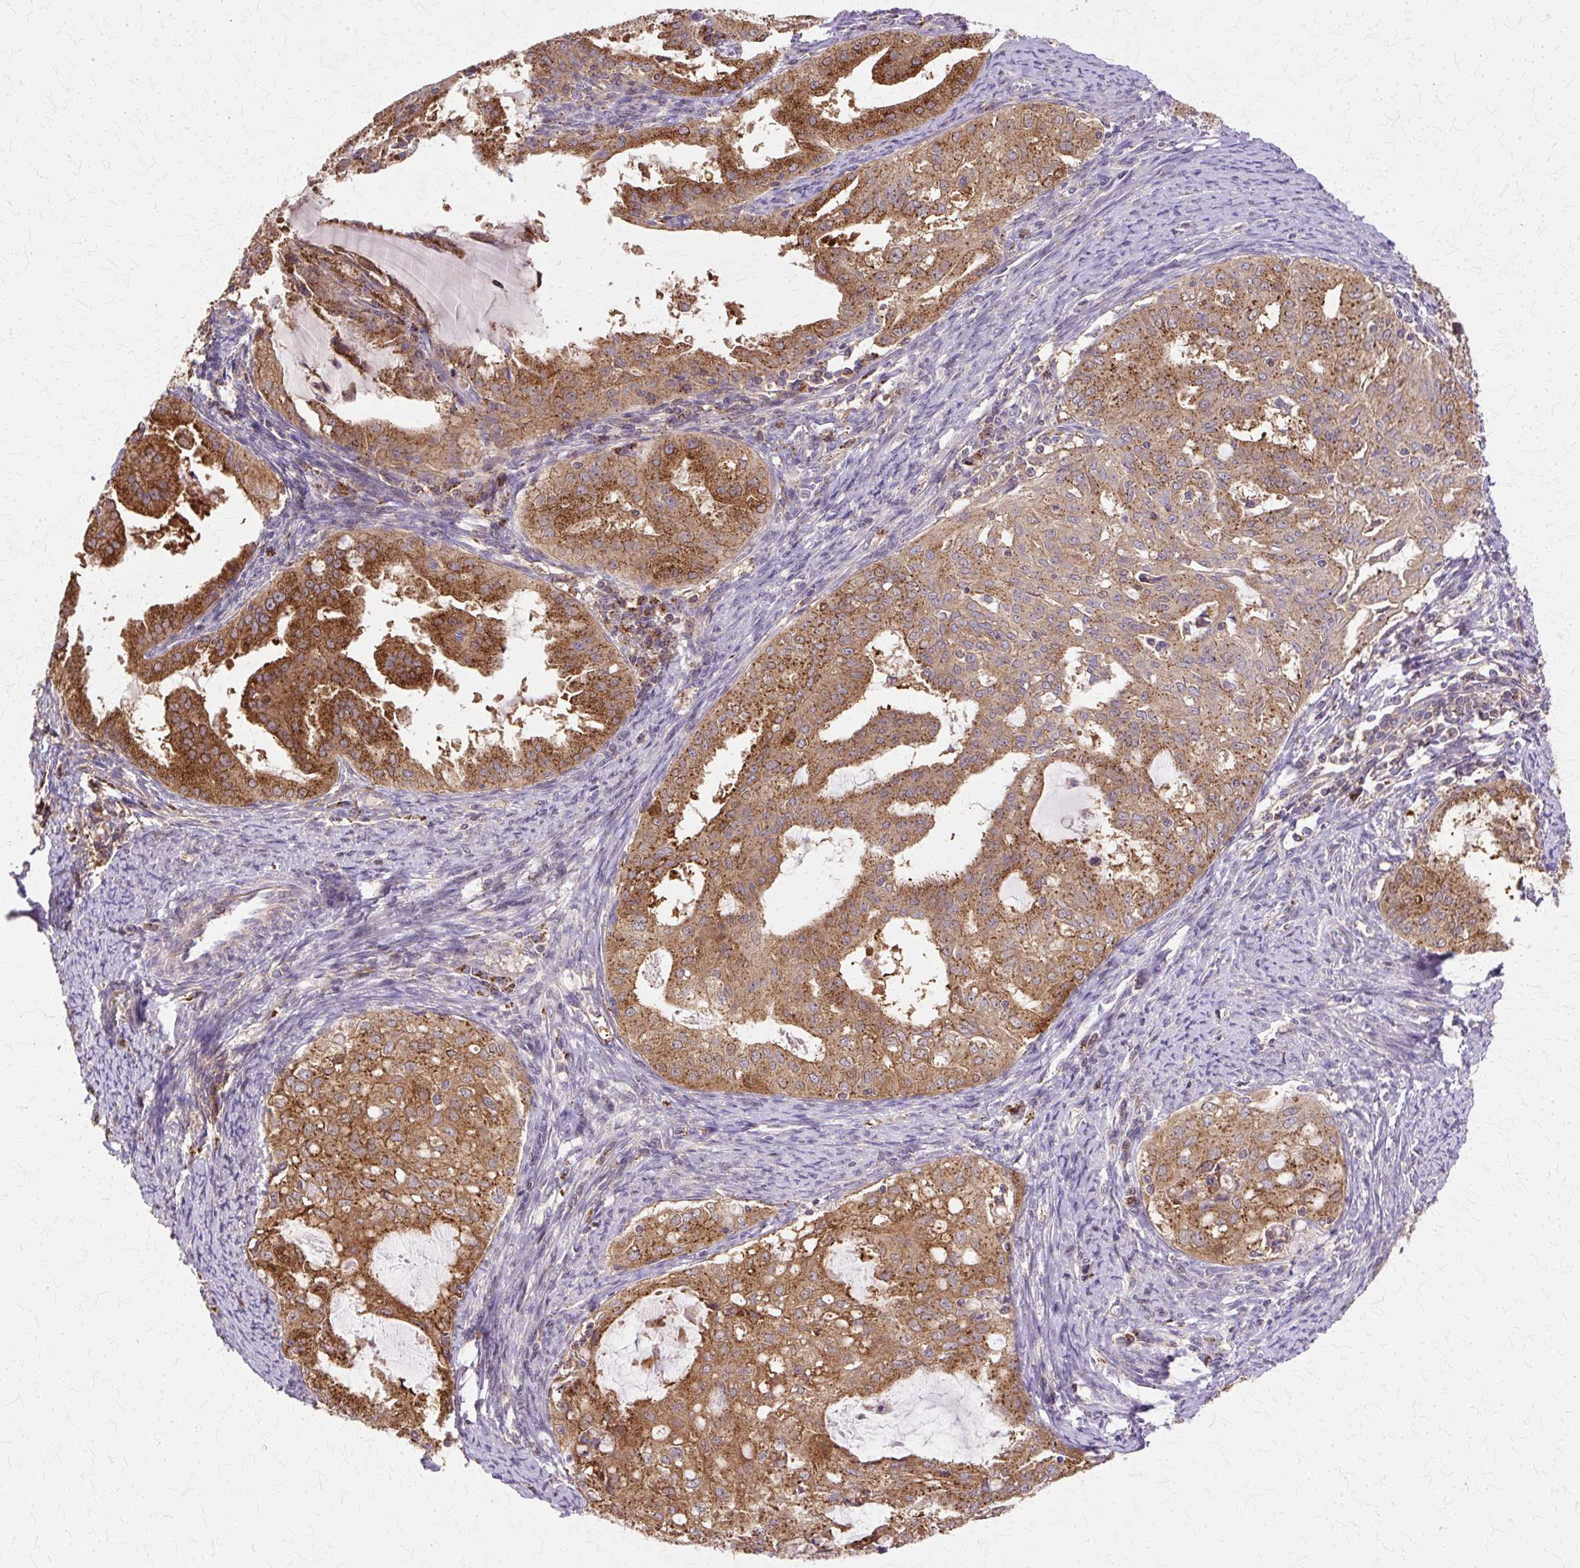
{"staining": {"intensity": "strong", "quantity": "25%-75%", "location": "cytoplasmic/membranous"}, "tissue": "endometrial cancer", "cell_type": "Tumor cells", "image_type": "cancer", "snomed": [{"axis": "morphology", "description": "Adenocarcinoma, NOS"}, {"axis": "topography", "description": "Endometrium"}], "caption": "Endometrial cancer stained with a protein marker shows strong staining in tumor cells.", "gene": "COPB1", "patient": {"sex": "female", "age": 70}}